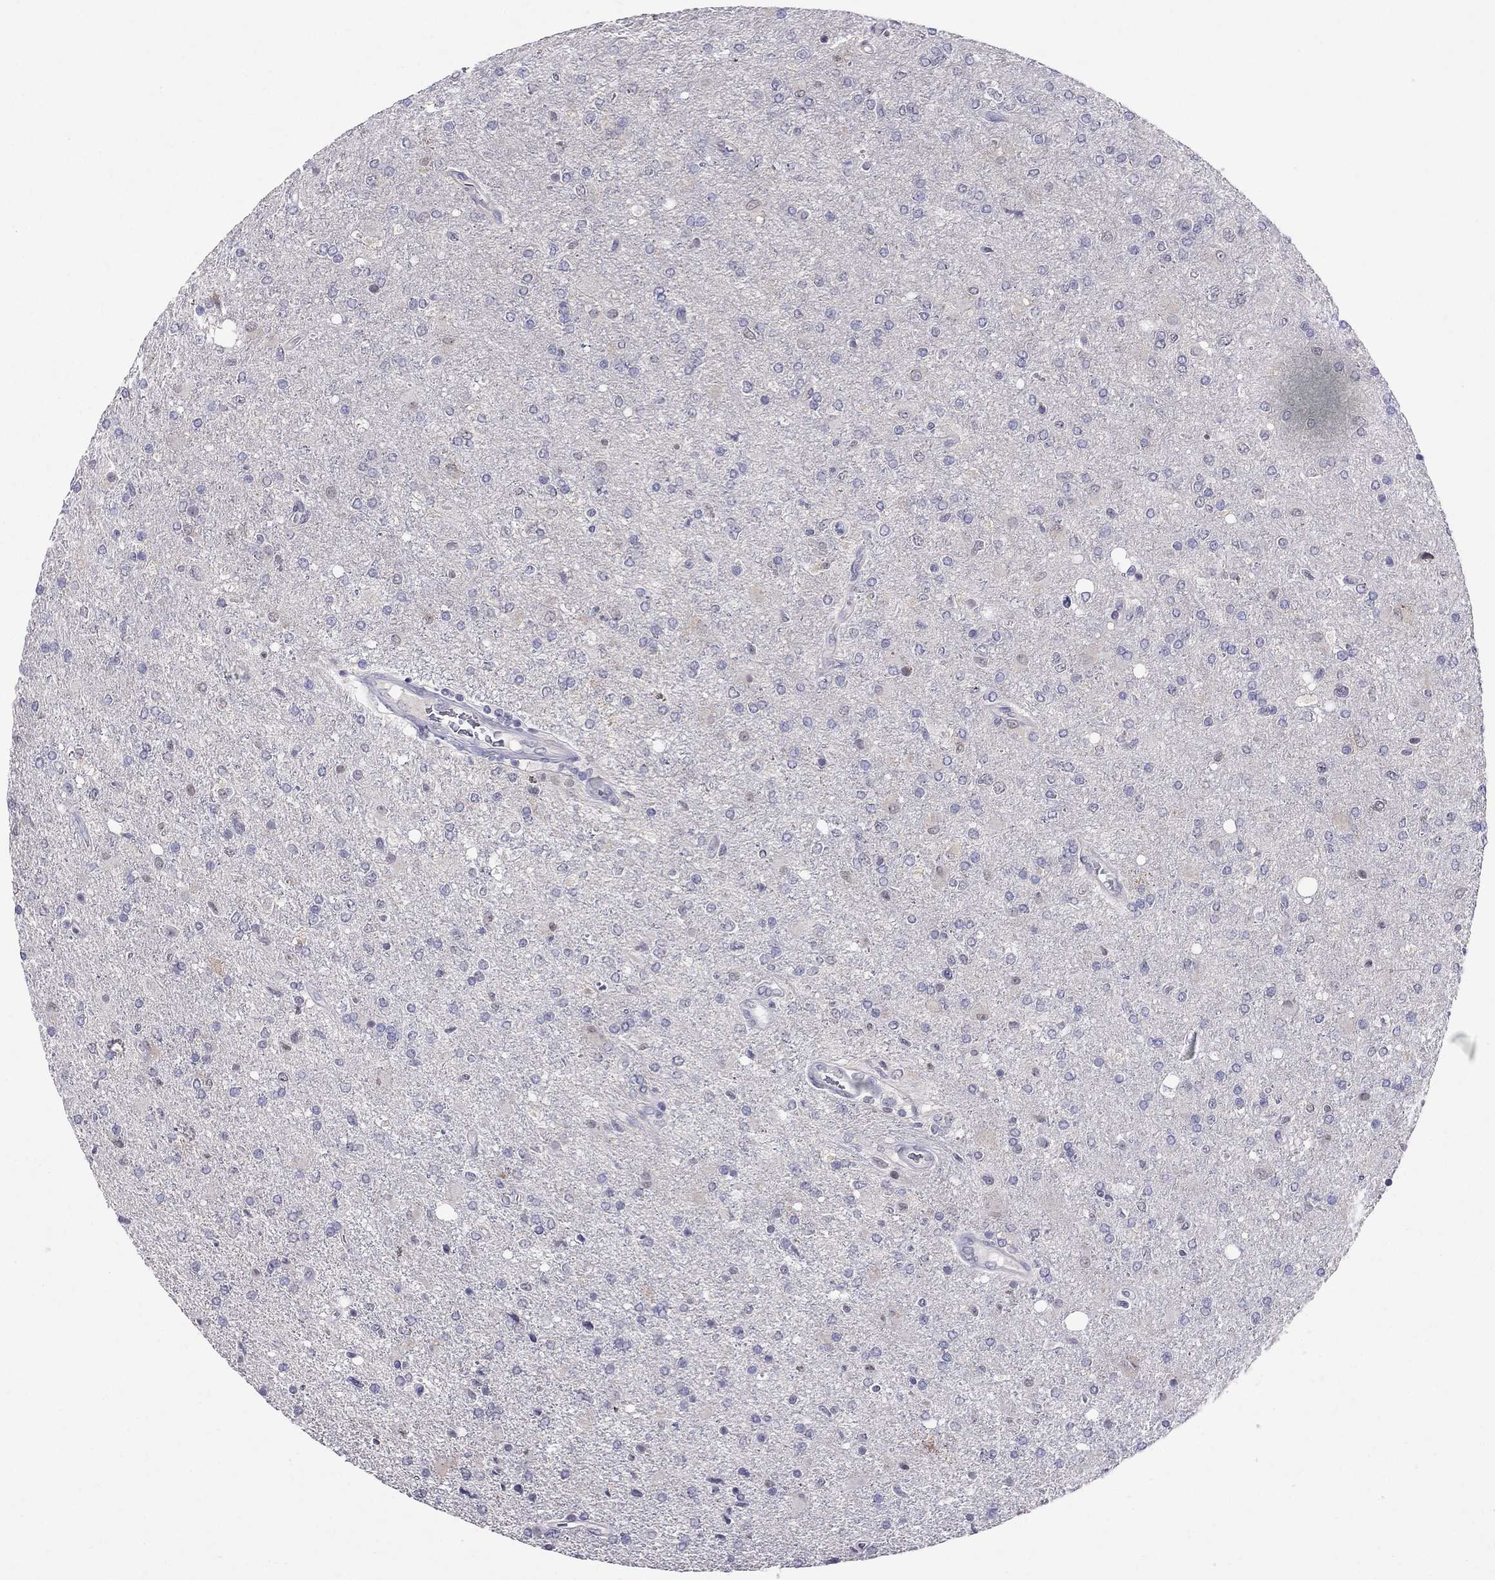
{"staining": {"intensity": "negative", "quantity": "none", "location": "none"}, "tissue": "glioma", "cell_type": "Tumor cells", "image_type": "cancer", "snomed": [{"axis": "morphology", "description": "Glioma, malignant, High grade"}, {"axis": "topography", "description": "Cerebral cortex"}], "caption": "High power microscopy histopathology image of an immunohistochemistry image of glioma, revealing no significant staining in tumor cells.", "gene": "MYO3B", "patient": {"sex": "male", "age": 70}}